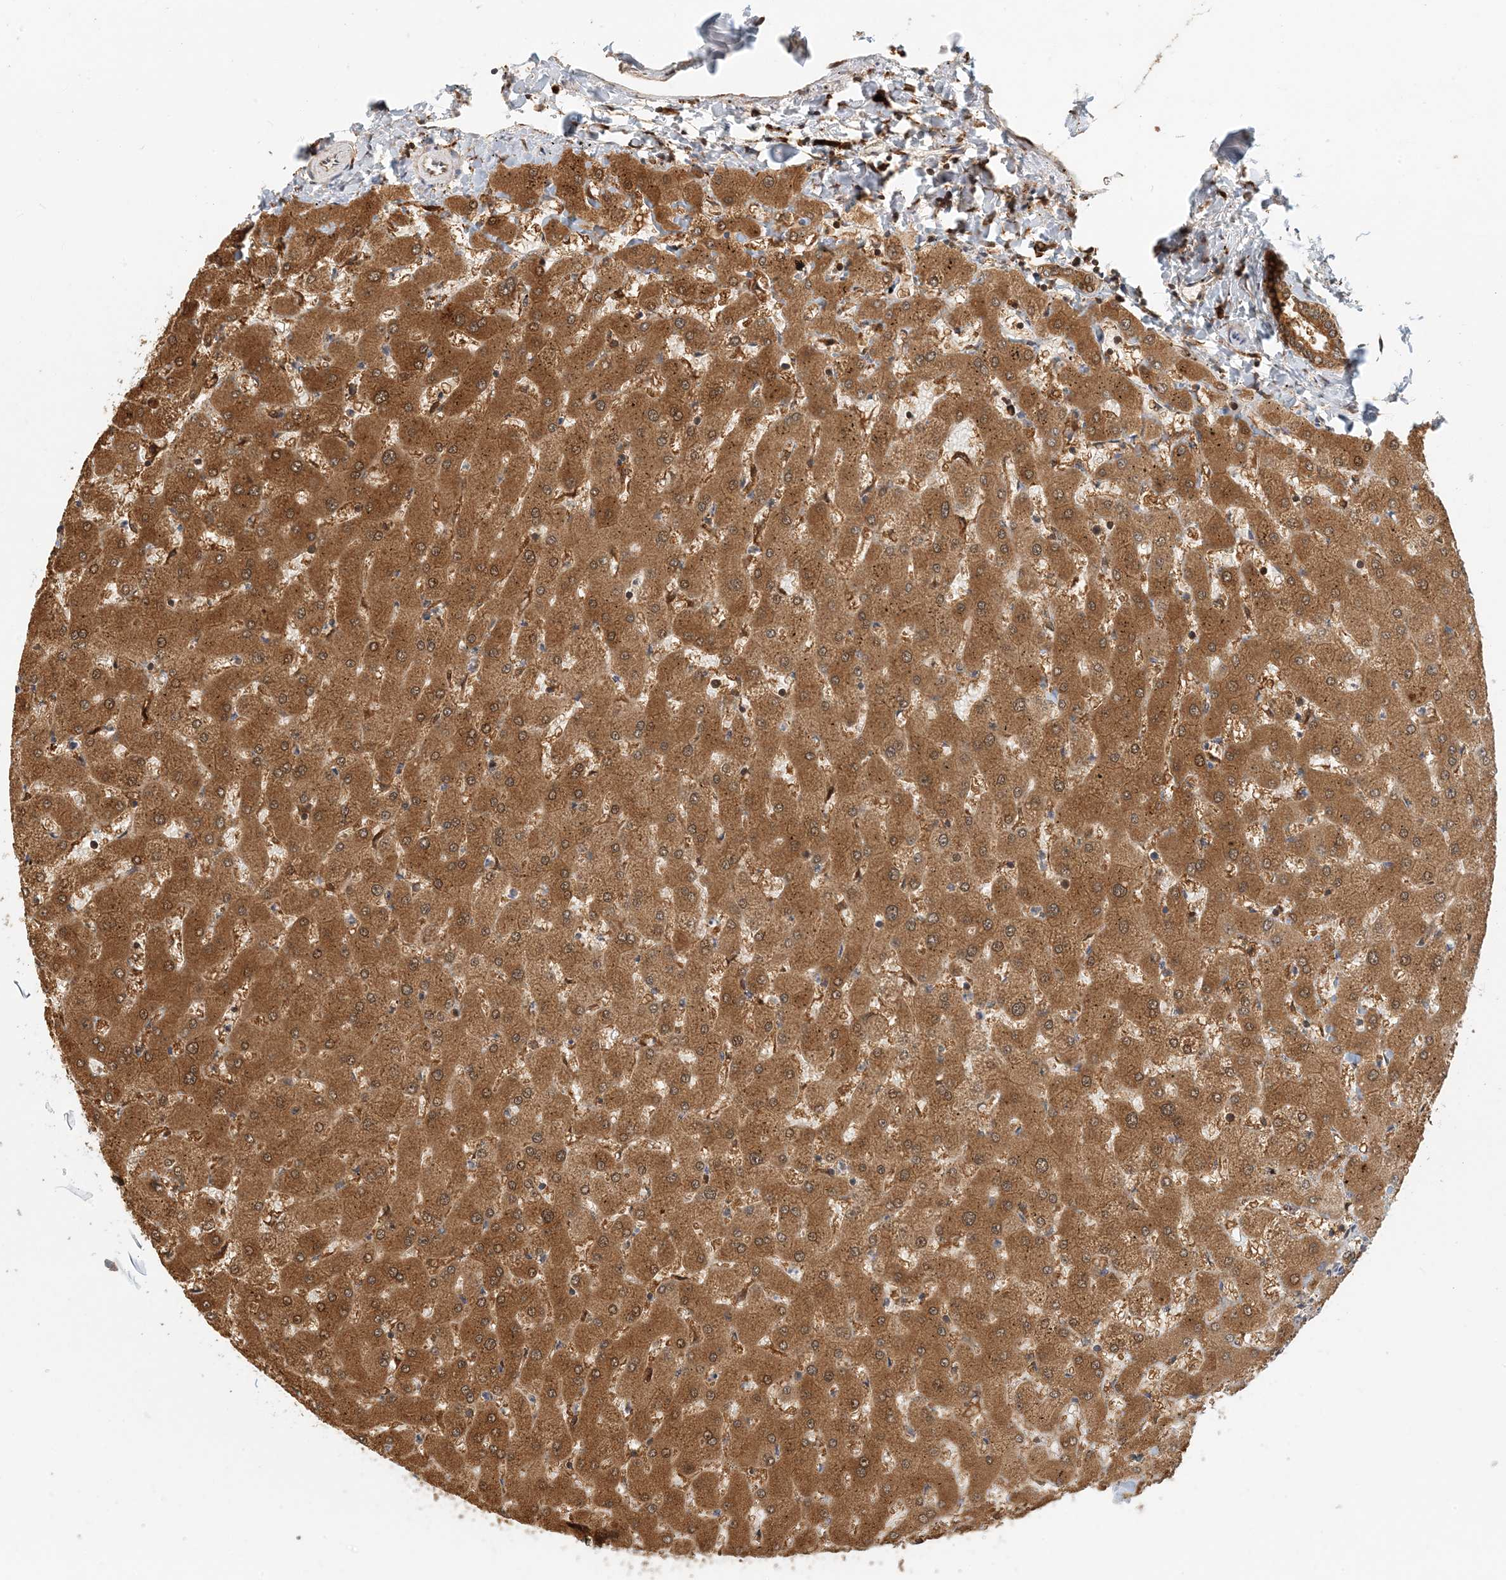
{"staining": {"intensity": "moderate", "quantity": ">75%", "location": "cytoplasmic/membranous"}, "tissue": "liver", "cell_type": "Cholangiocytes", "image_type": "normal", "snomed": [{"axis": "morphology", "description": "Normal tissue, NOS"}, {"axis": "topography", "description": "Liver"}], "caption": "IHC image of benign human liver stained for a protein (brown), which shows medium levels of moderate cytoplasmic/membranous staining in approximately >75% of cholangiocytes.", "gene": "HNMT", "patient": {"sex": "female", "age": 63}}